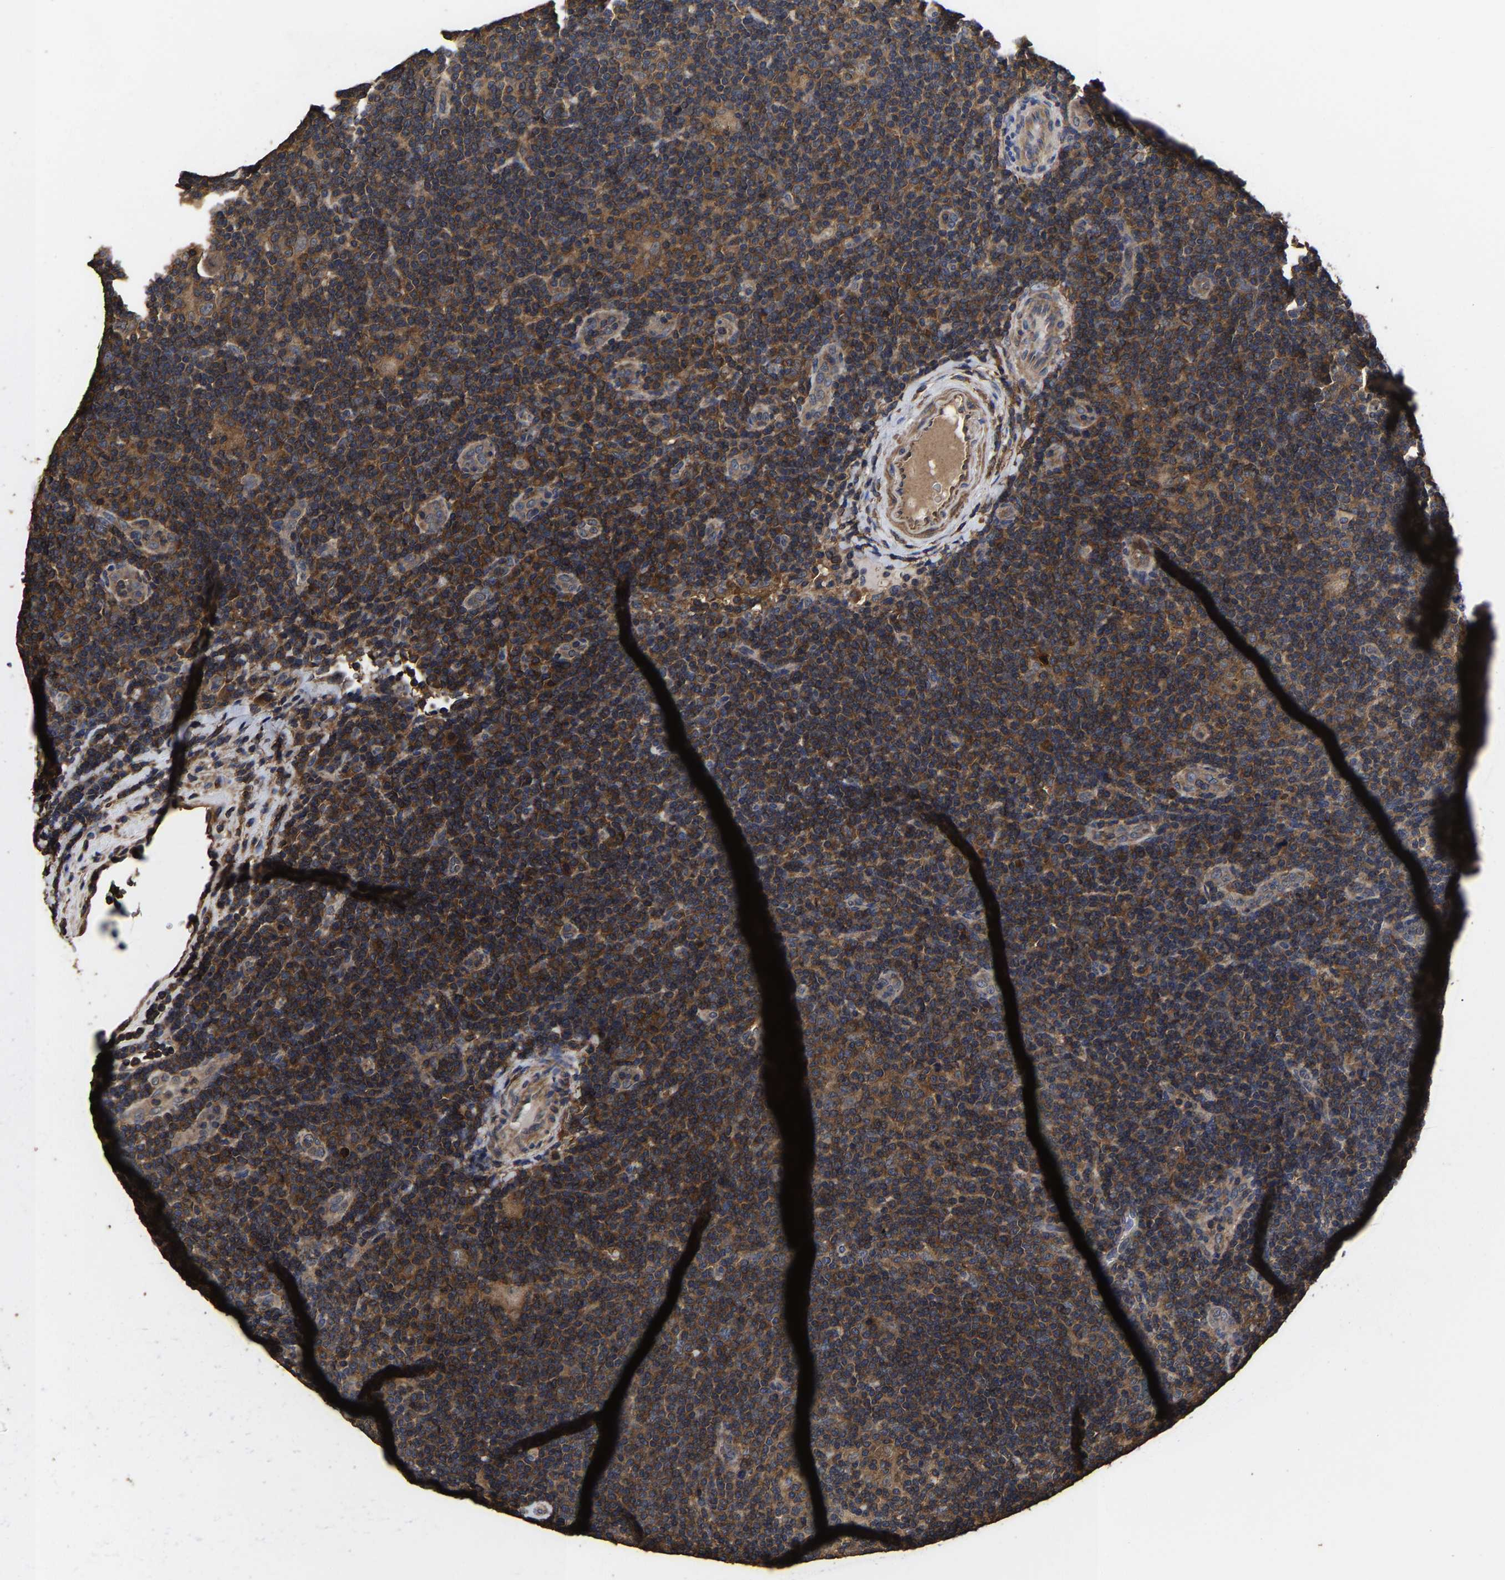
{"staining": {"intensity": "moderate", "quantity": ">75%", "location": "cytoplasmic/membranous"}, "tissue": "lymphoma", "cell_type": "Tumor cells", "image_type": "cancer", "snomed": [{"axis": "morphology", "description": "Hodgkin's disease, NOS"}, {"axis": "topography", "description": "Lymph node"}], "caption": "Hodgkin's disease stained with IHC reveals moderate cytoplasmic/membranous positivity in approximately >75% of tumor cells.", "gene": "ITCH", "patient": {"sex": "female", "age": 57}}